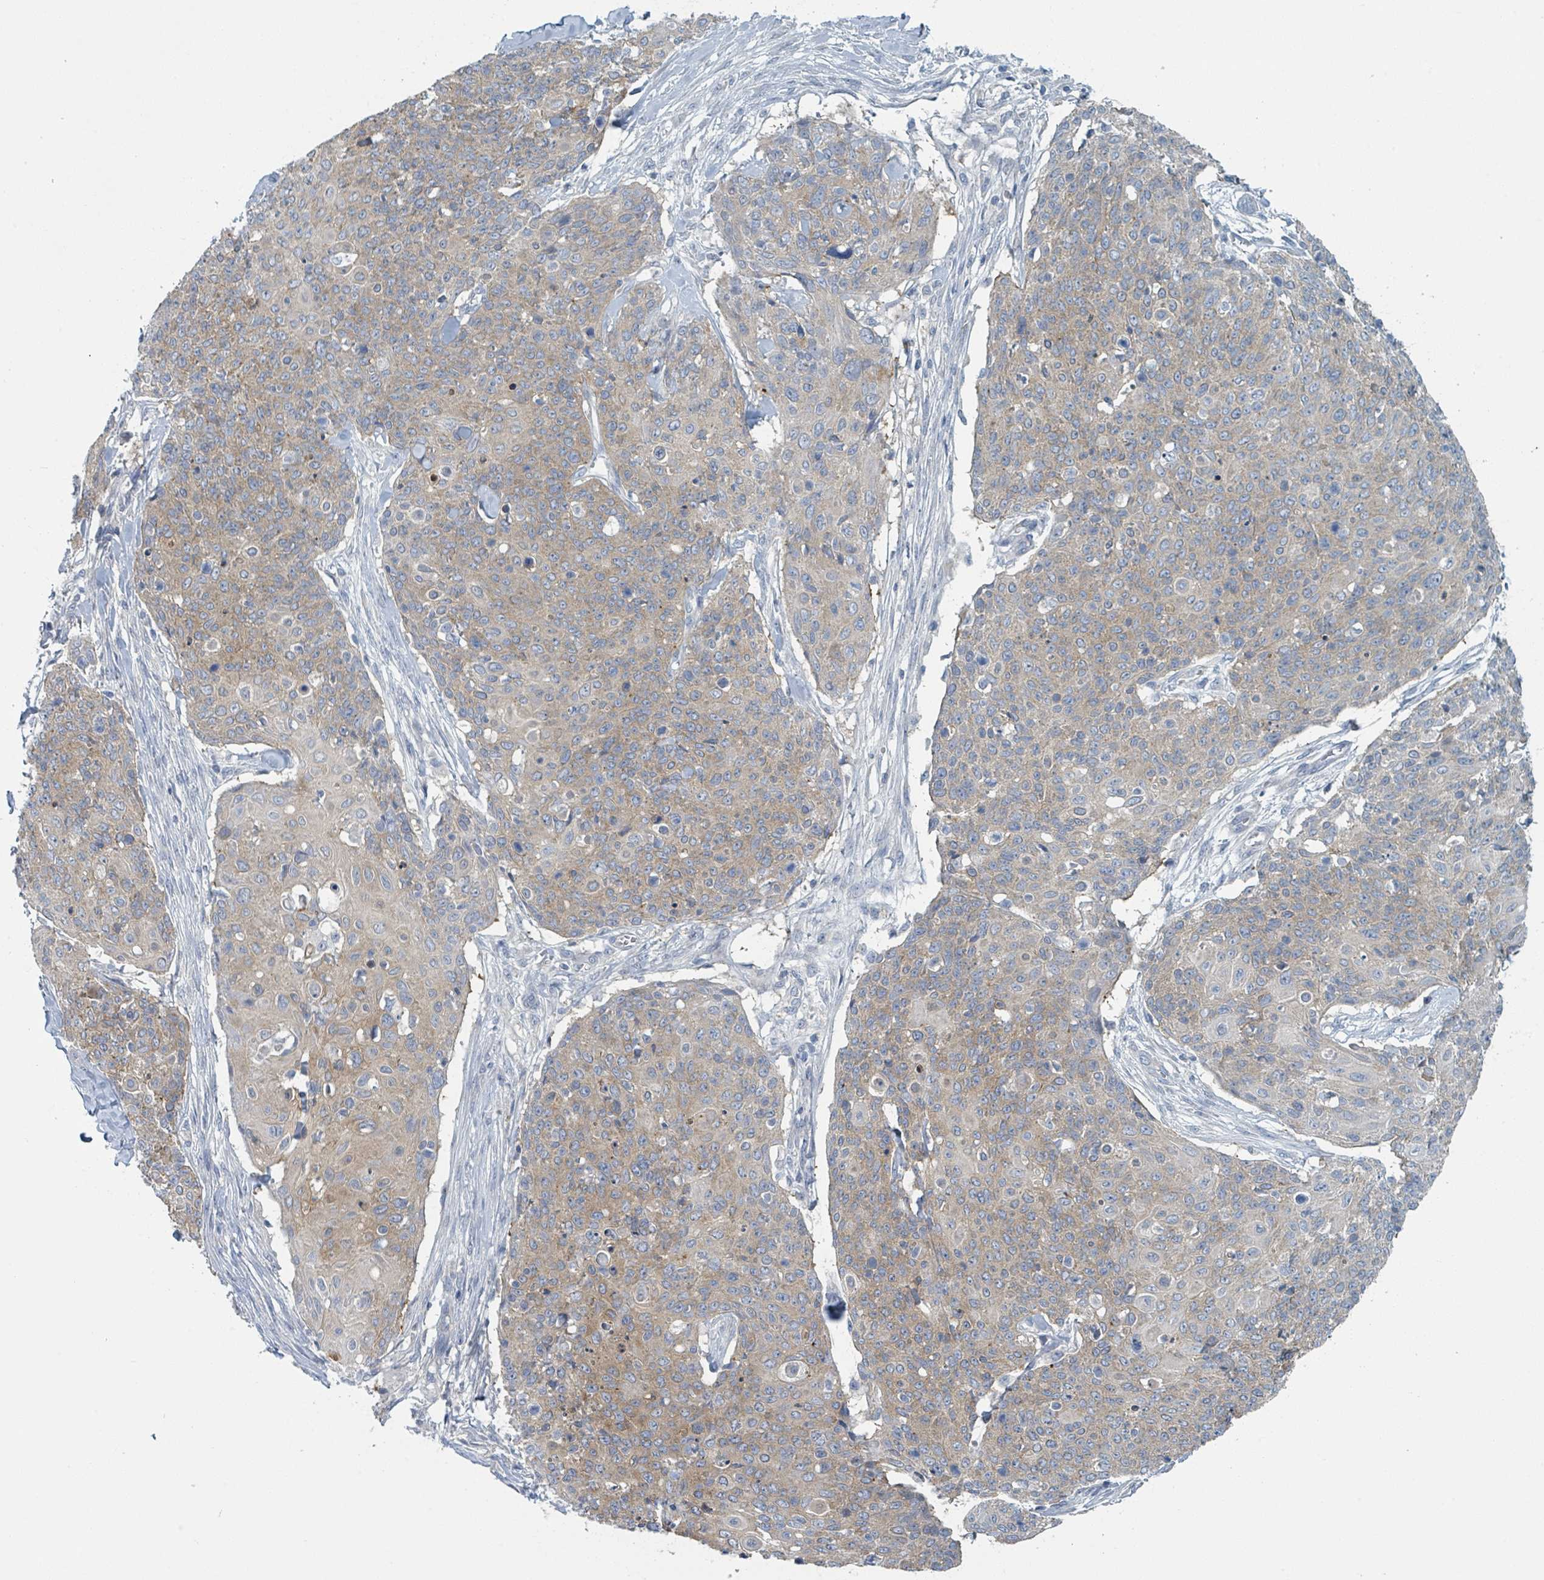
{"staining": {"intensity": "moderate", "quantity": "25%-75%", "location": "cytoplasmic/membranous"}, "tissue": "skin cancer", "cell_type": "Tumor cells", "image_type": "cancer", "snomed": [{"axis": "morphology", "description": "Squamous cell carcinoma, NOS"}, {"axis": "topography", "description": "Skin"}, {"axis": "topography", "description": "Vulva"}], "caption": "Immunohistochemistry (IHC) staining of skin cancer (squamous cell carcinoma), which reveals medium levels of moderate cytoplasmic/membranous expression in approximately 25%-75% of tumor cells indicating moderate cytoplasmic/membranous protein staining. The staining was performed using DAB (brown) for protein detection and nuclei were counterstained in hematoxylin (blue).", "gene": "ANKRD55", "patient": {"sex": "female", "age": 85}}